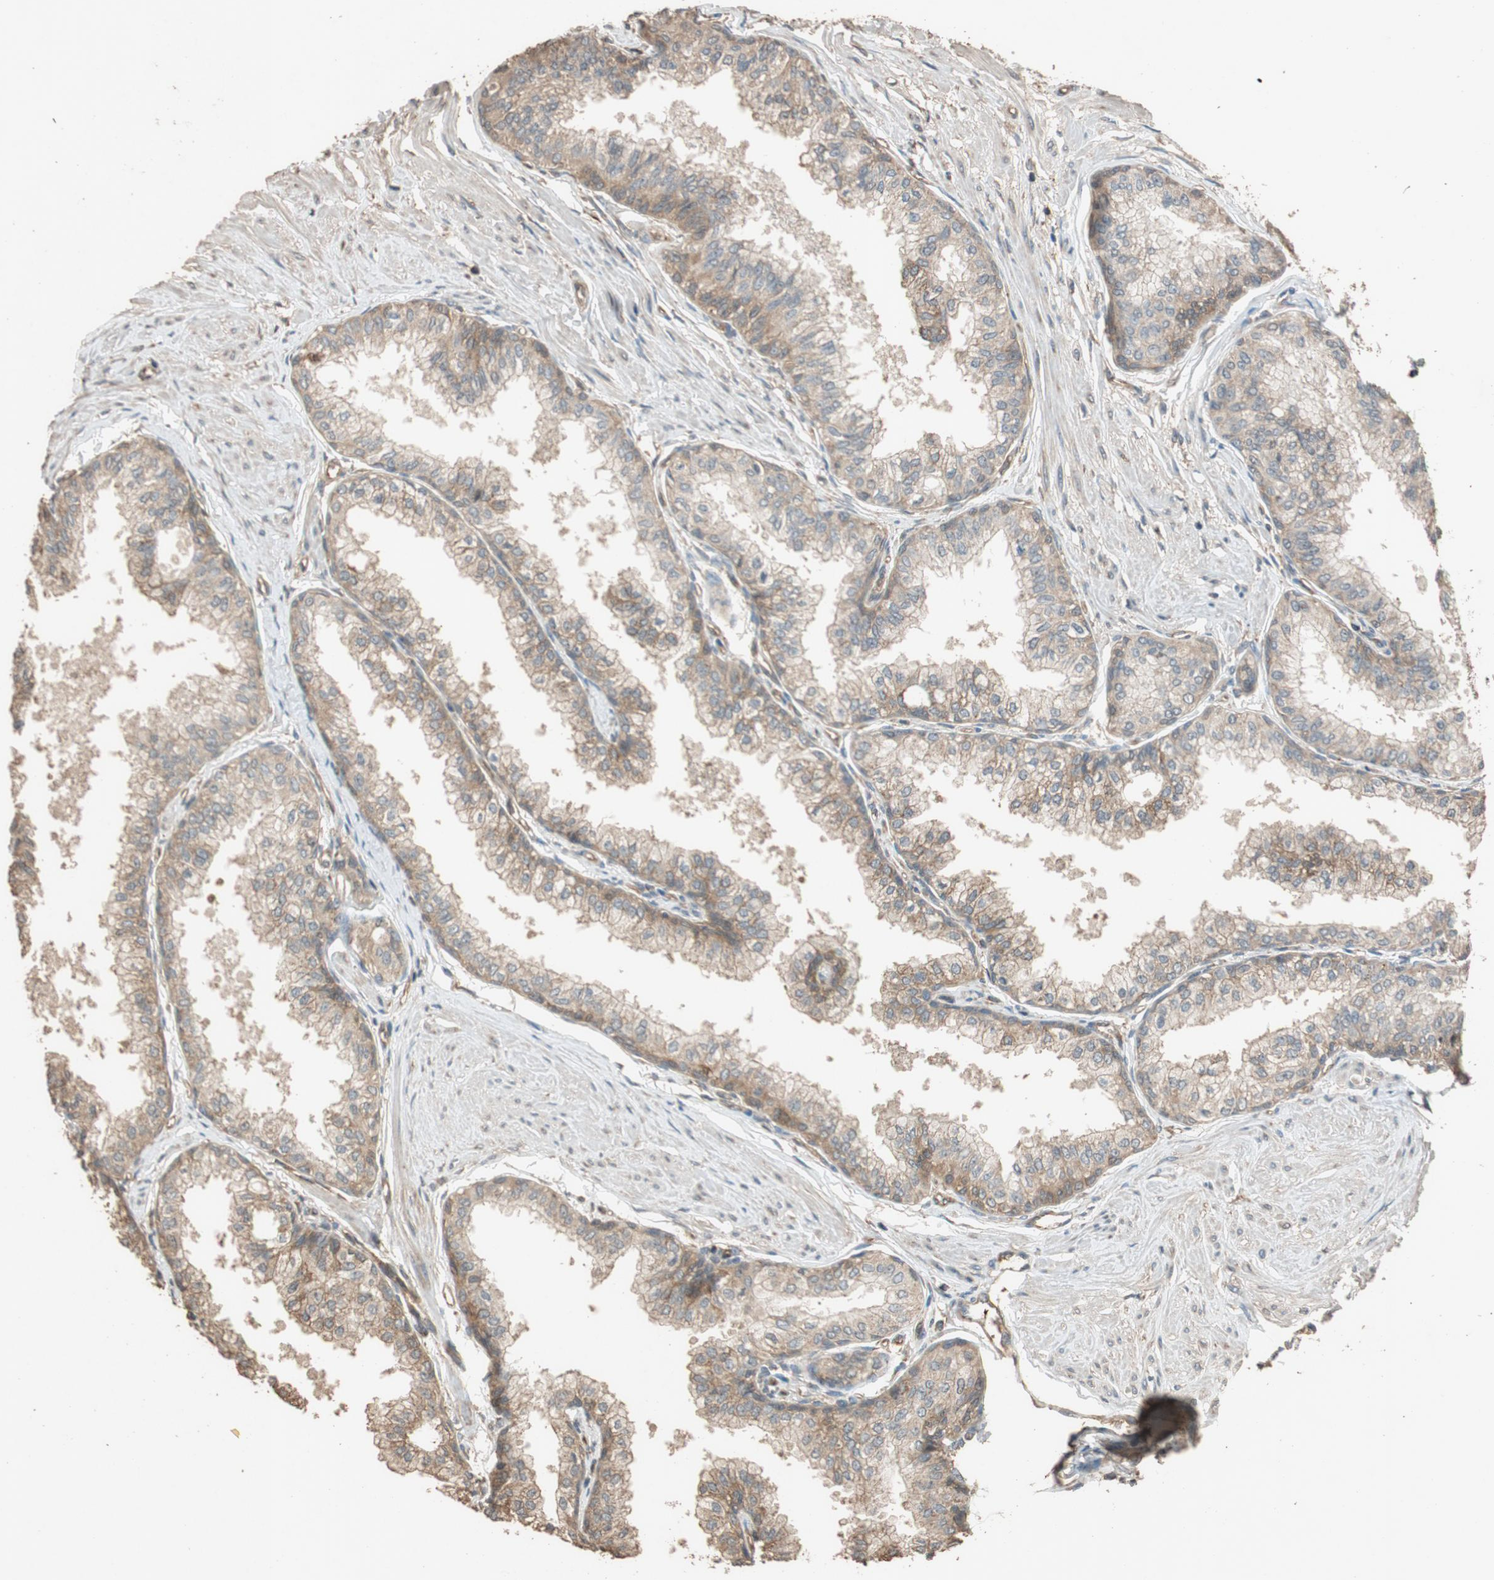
{"staining": {"intensity": "weak", "quantity": ">75%", "location": "cytoplasmic/membranous"}, "tissue": "prostate", "cell_type": "Glandular cells", "image_type": "normal", "snomed": [{"axis": "morphology", "description": "Normal tissue, NOS"}, {"axis": "topography", "description": "Prostate"}, {"axis": "topography", "description": "Seminal veicle"}], "caption": "Immunohistochemical staining of unremarkable prostate reveals low levels of weak cytoplasmic/membranous positivity in about >75% of glandular cells. The protein of interest is shown in brown color, while the nuclei are stained blue.", "gene": "MST1R", "patient": {"sex": "male", "age": 60}}